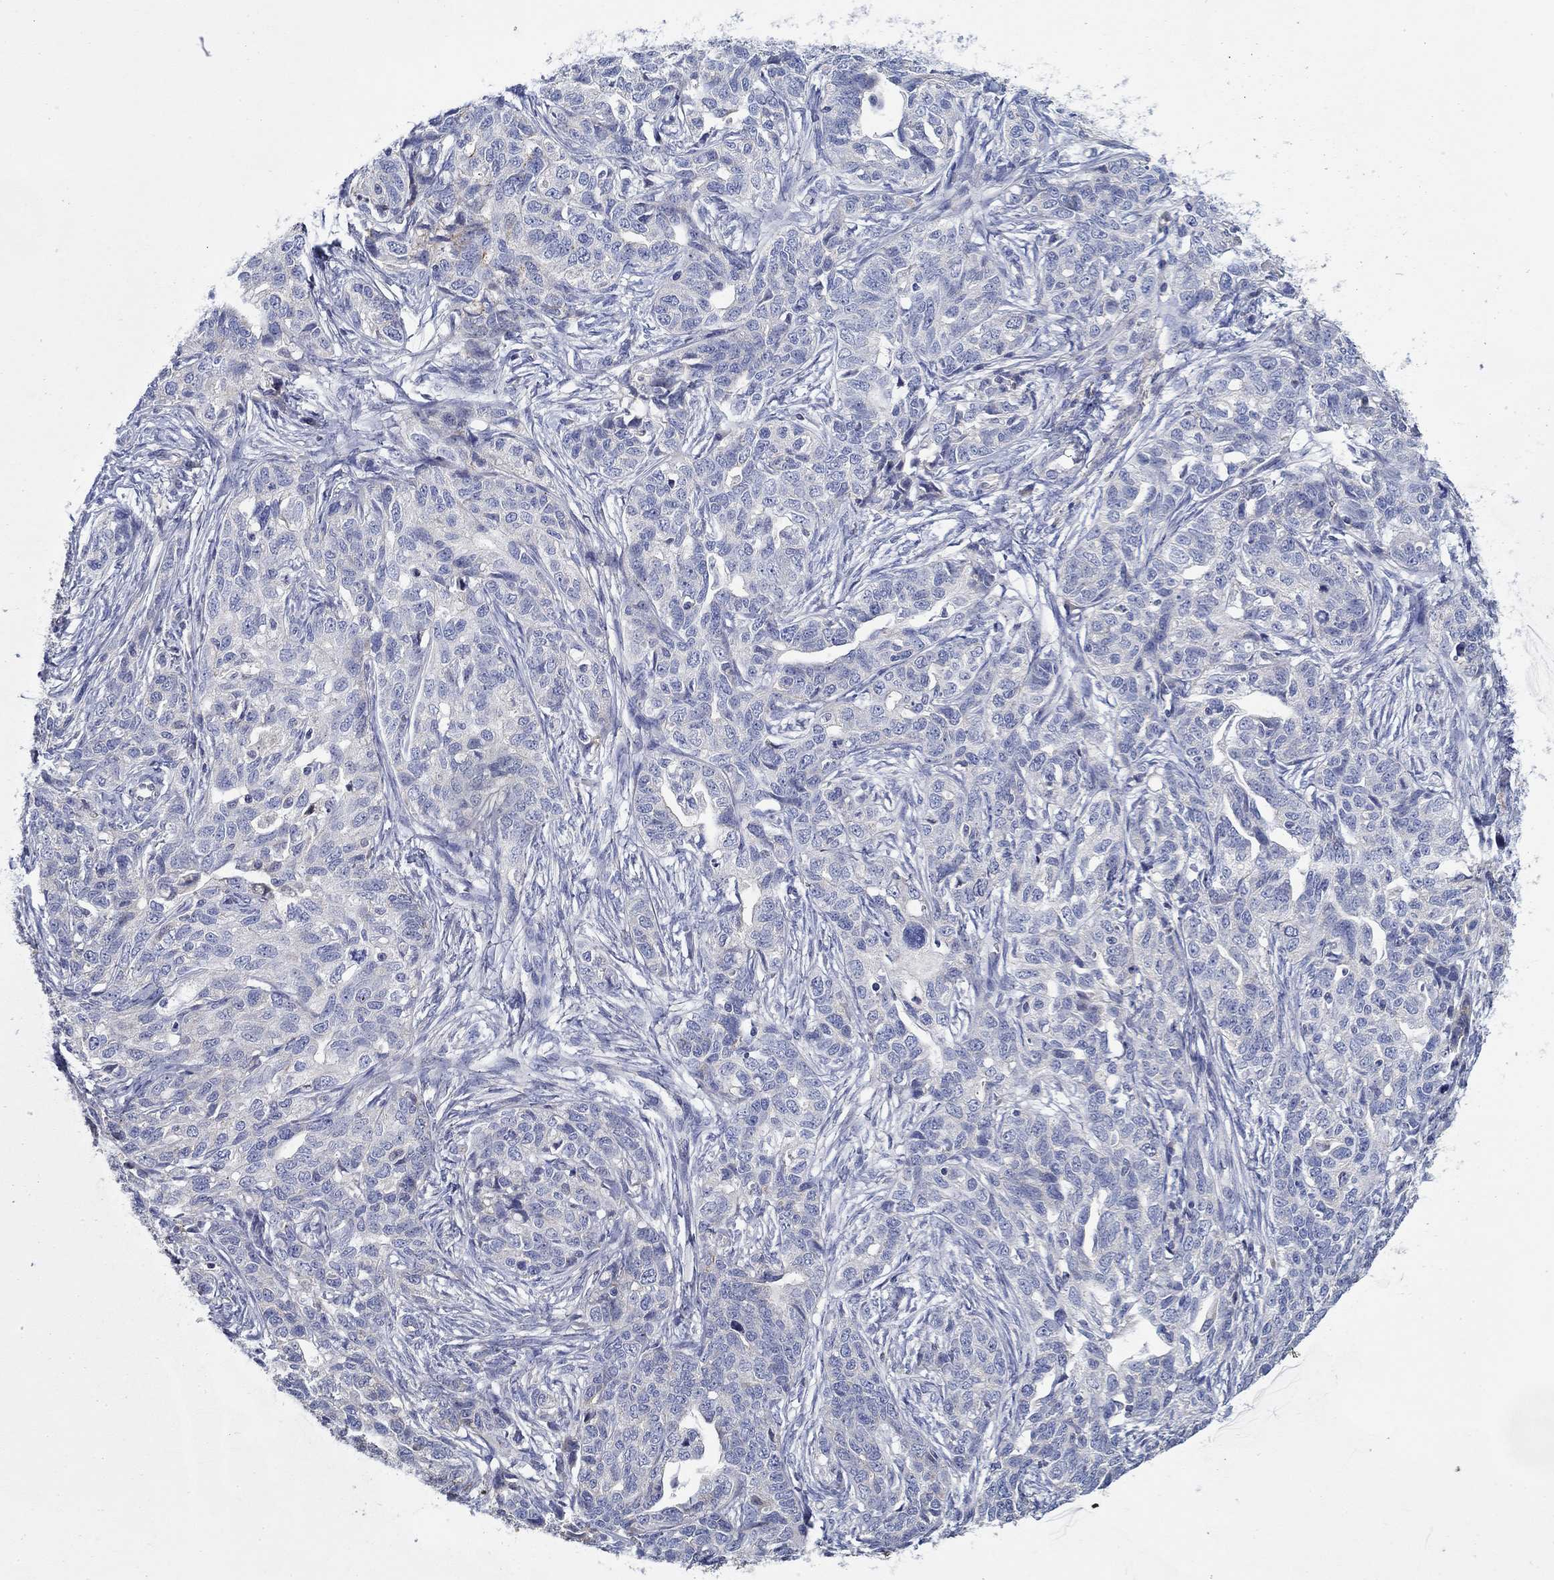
{"staining": {"intensity": "negative", "quantity": "none", "location": "none"}, "tissue": "ovarian cancer", "cell_type": "Tumor cells", "image_type": "cancer", "snomed": [{"axis": "morphology", "description": "Cystadenocarcinoma, serous, NOS"}, {"axis": "topography", "description": "Ovary"}], "caption": "Immunohistochemical staining of human ovarian cancer (serous cystadenocarcinoma) exhibits no significant expression in tumor cells.", "gene": "CFAP61", "patient": {"sex": "female", "age": 71}}